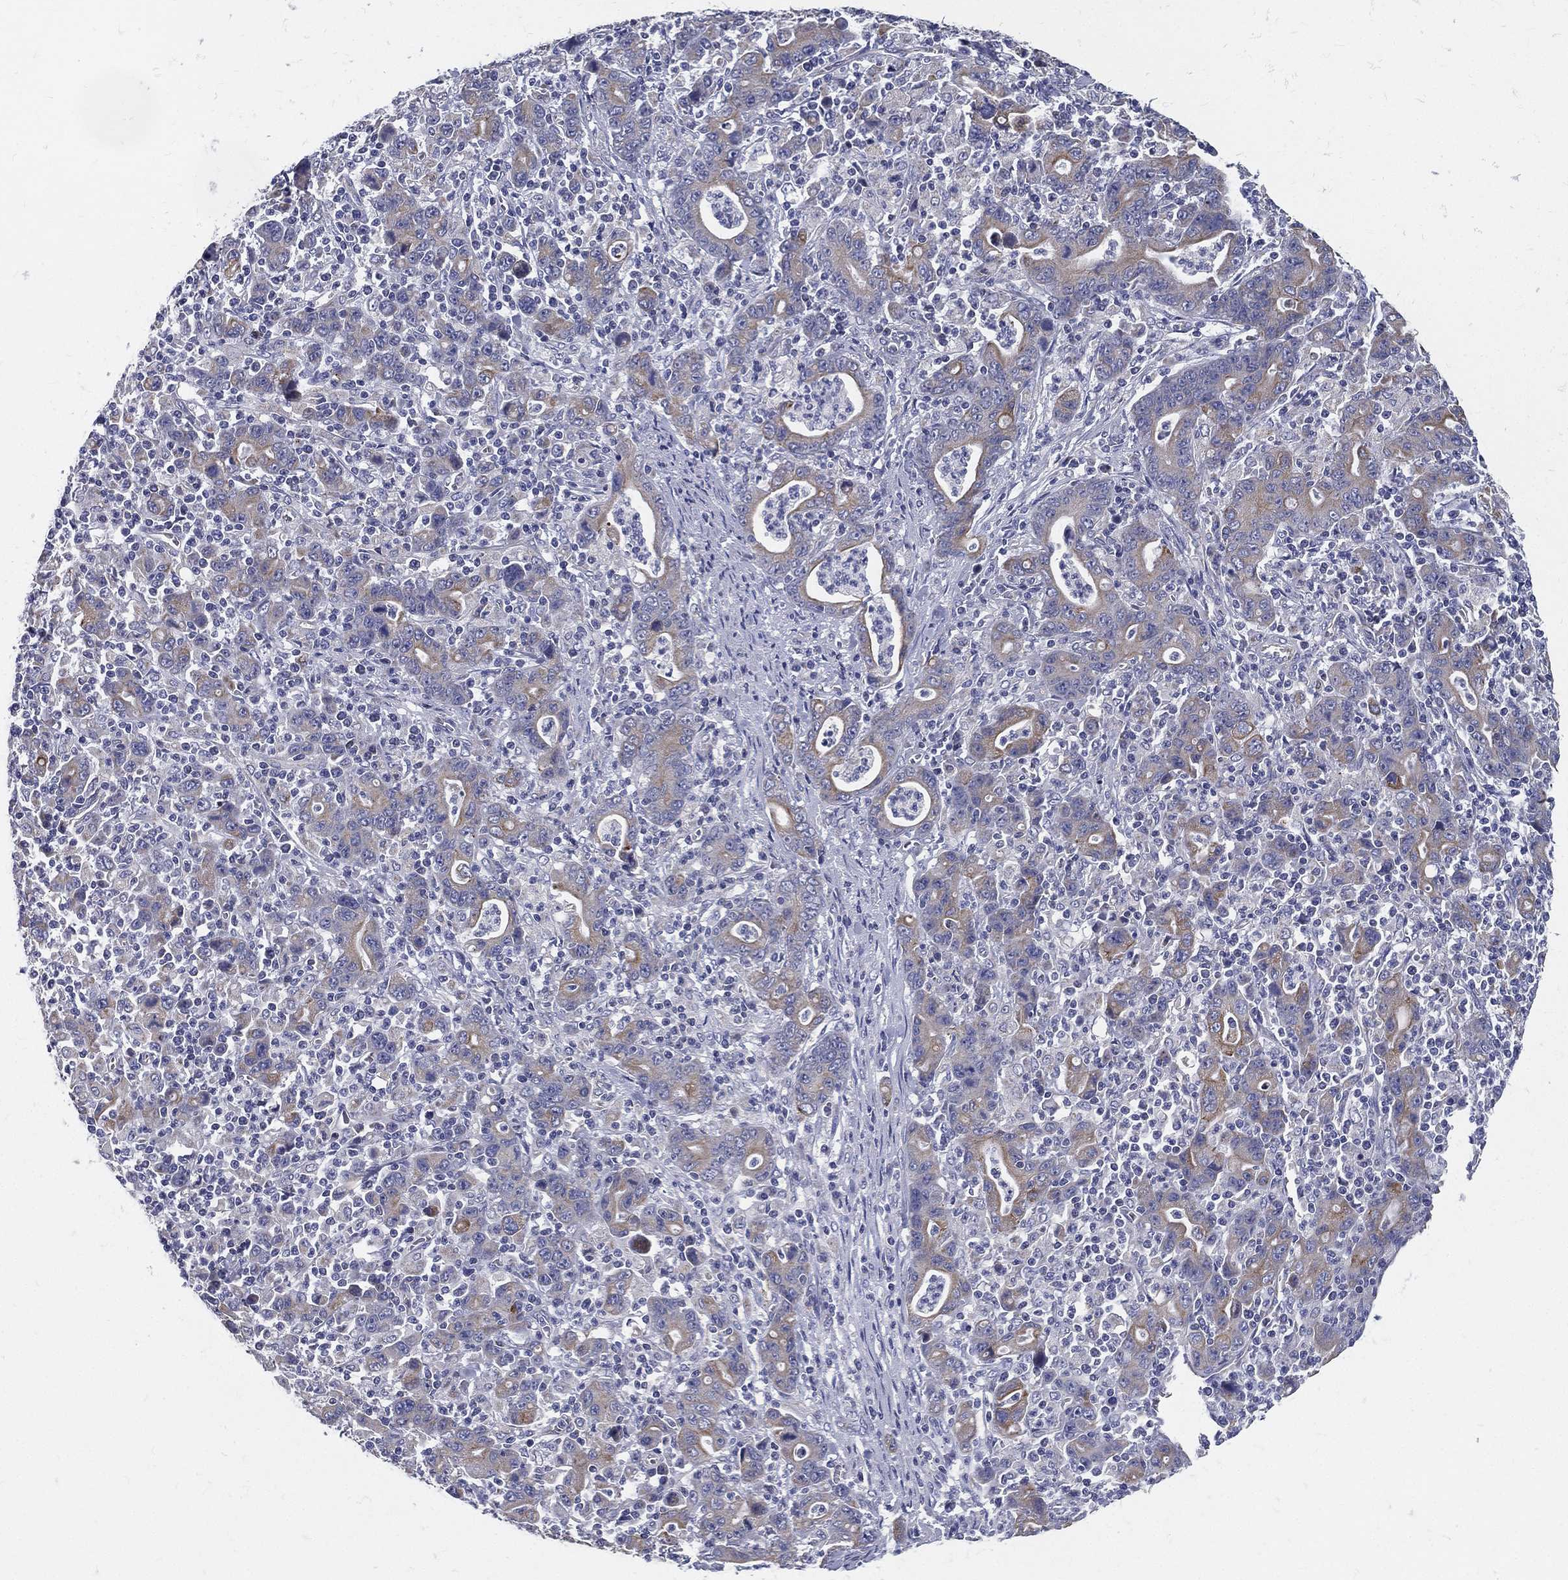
{"staining": {"intensity": "moderate", "quantity": "25%-75%", "location": "cytoplasmic/membranous"}, "tissue": "stomach cancer", "cell_type": "Tumor cells", "image_type": "cancer", "snomed": [{"axis": "morphology", "description": "Adenocarcinoma, NOS"}, {"axis": "topography", "description": "Stomach, upper"}], "caption": "Brown immunohistochemical staining in stomach adenocarcinoma displays moderate cytoplasmic/membranous expression in about 25%-75% of tumor cells.", "gene": "PWWP3A", "patient": {"sex": "male", "age": 69}}